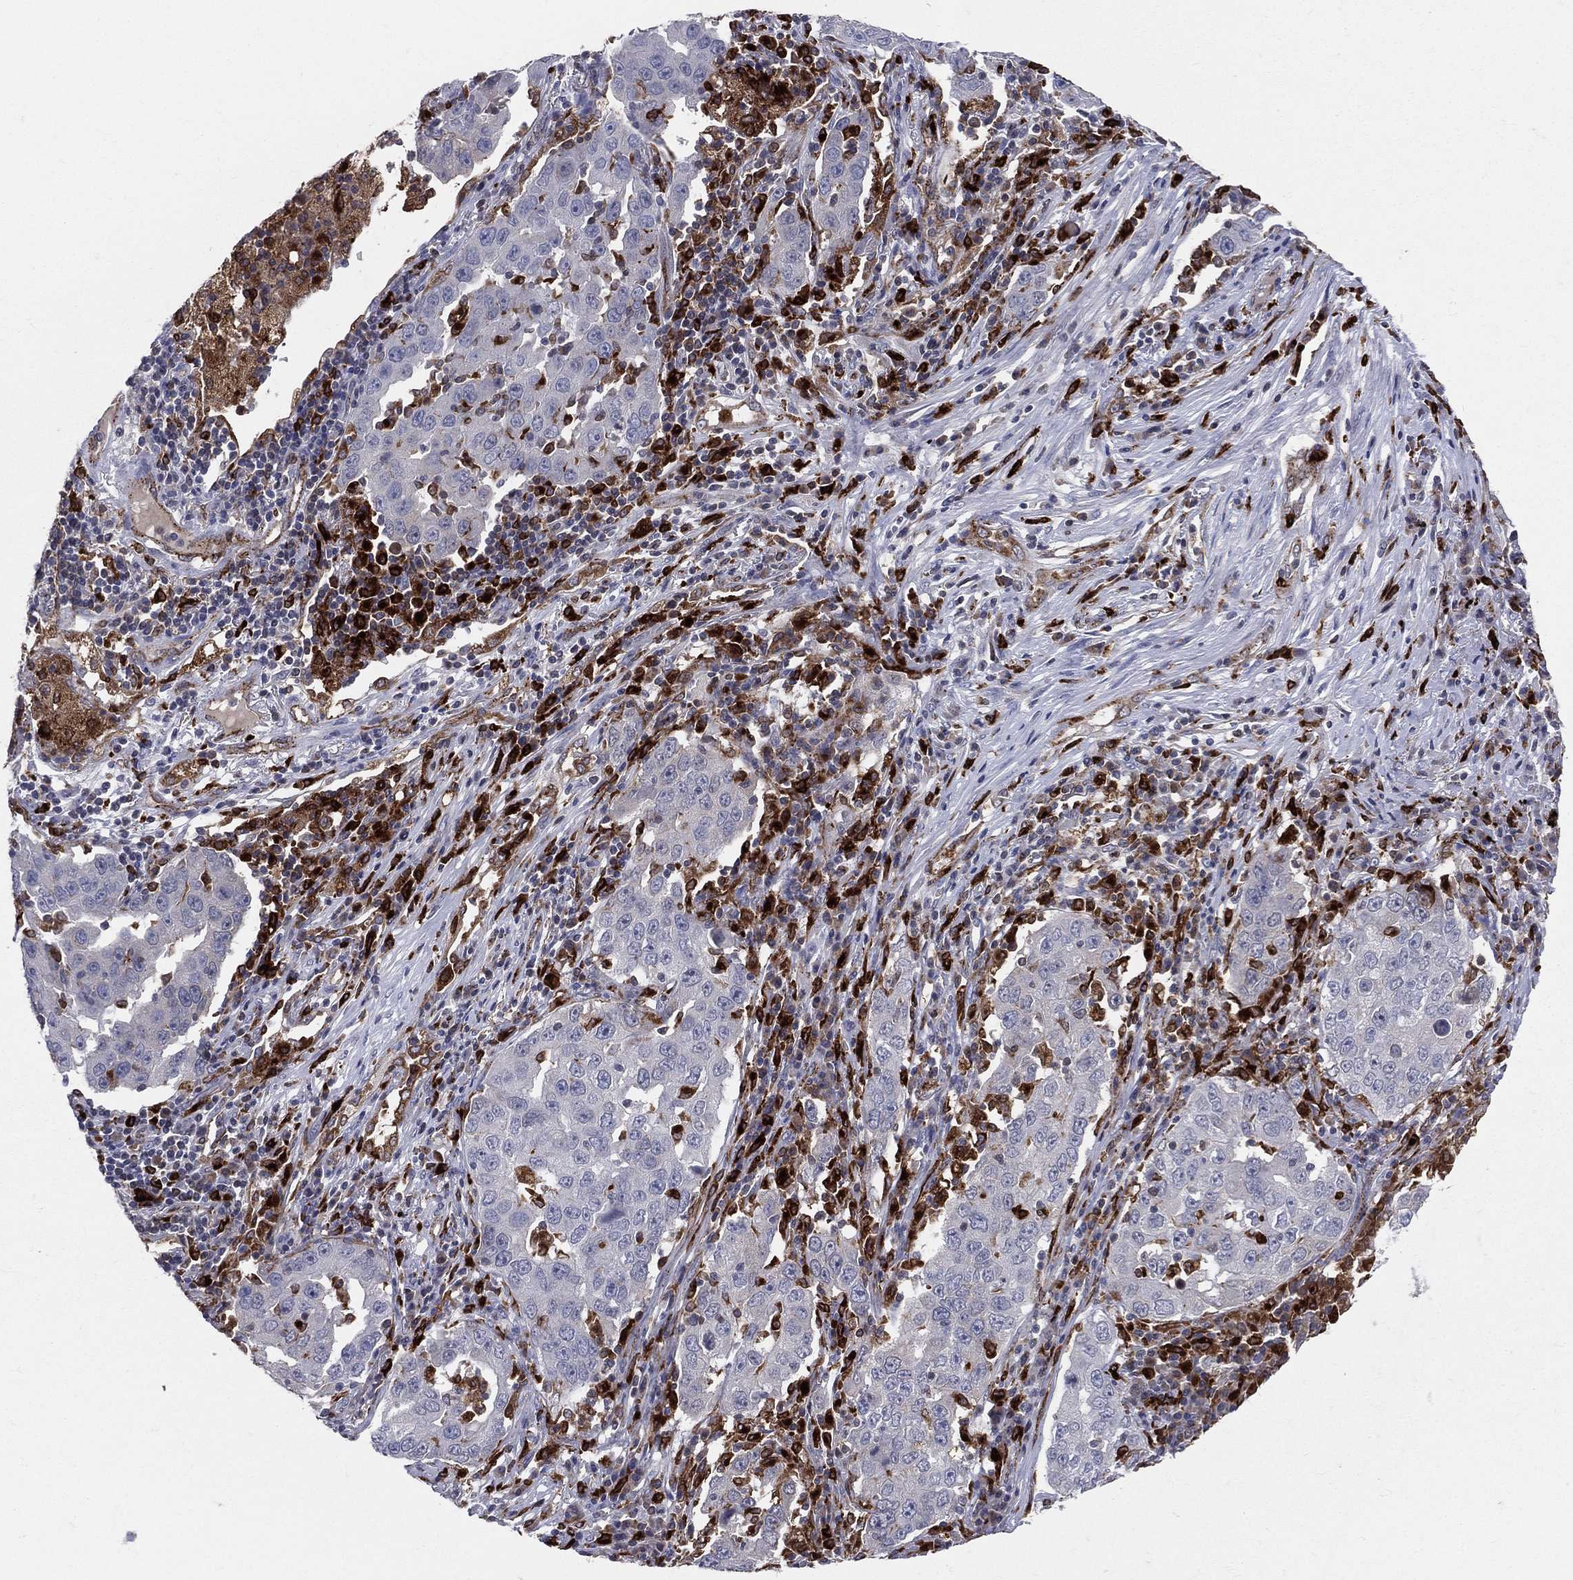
{"staining": {"intensity": "negative", "quantity": "none", "location": "none"}, "tissue": "lung cancer", "cell_type": "Tumor cells", "image_type": "cancer", "snomed": [{"axis": "morphology", "description": "Adenocarcinoma, NOS"}, {"axis": "topography", "description": "Lung"}], "caption": "Immunohistochemistry image of neoplastic tissue: human lung cancer stained with DAB (3,3'-diaminobenzidine) reveals no significant protein staining in tumor cells. Nuclei are stained in blue.", "gene": "CD74", "patient": {"sex": "male", "age": 73}}